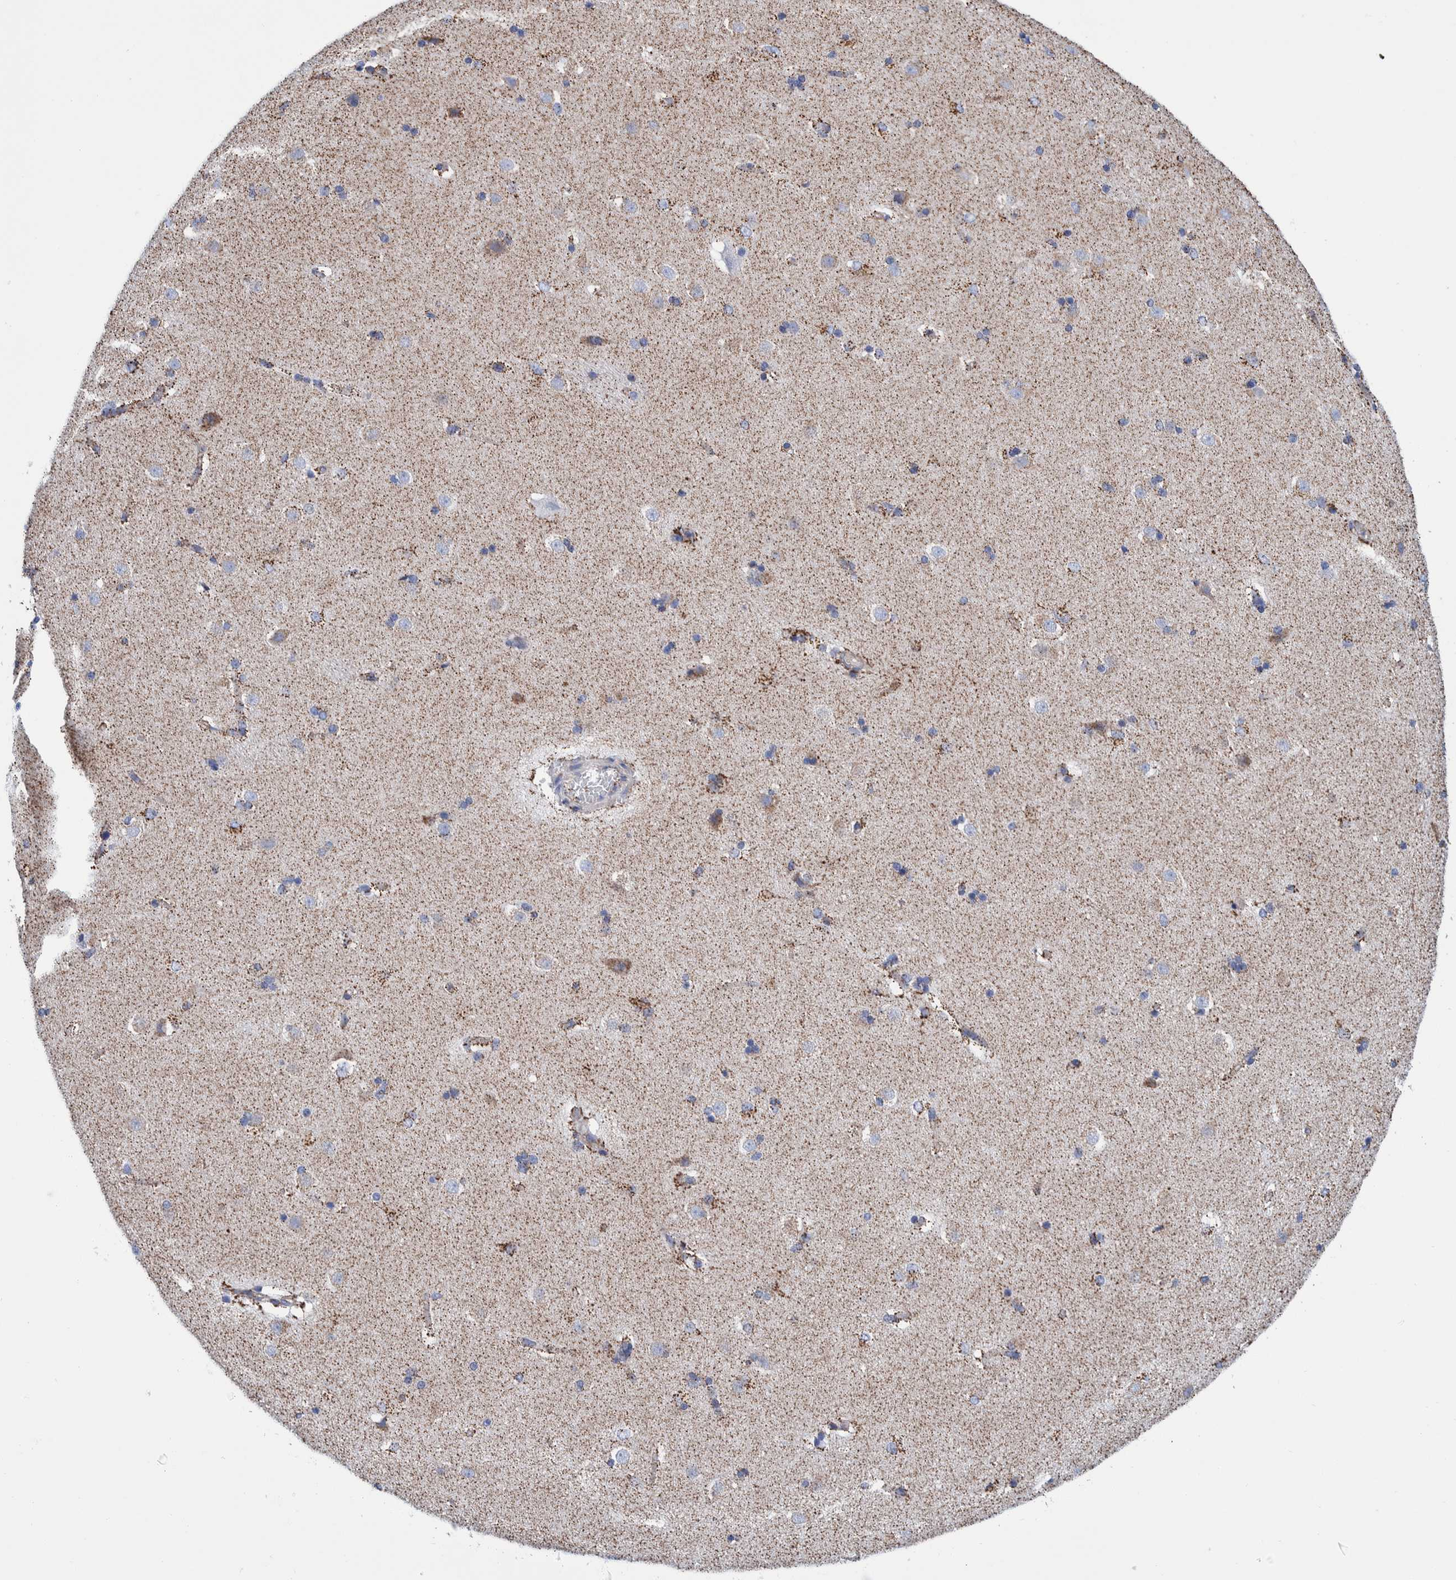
{"staining": {"intensity": "moderate", "quantity": "25%-75%", "location": "cytoplasmic/membranous"}, "tissue": "caudate", "cell_type": "Glial cells", "image_type": "normal", "snomed": [{"axis": "morphology", "description": "Normal tissue, NOS"}, {"axis": "topography", "description": "Lateral ventricle wall"}], "caption": "Approximately 25%-75% of glial cells in normal human caudate show moderate cytoplasmic/membranous protein positivity as visualized by brown immunohistochemical staining.", "gene": "DECR1", "patient": {"sex": "female", "age": 19}}